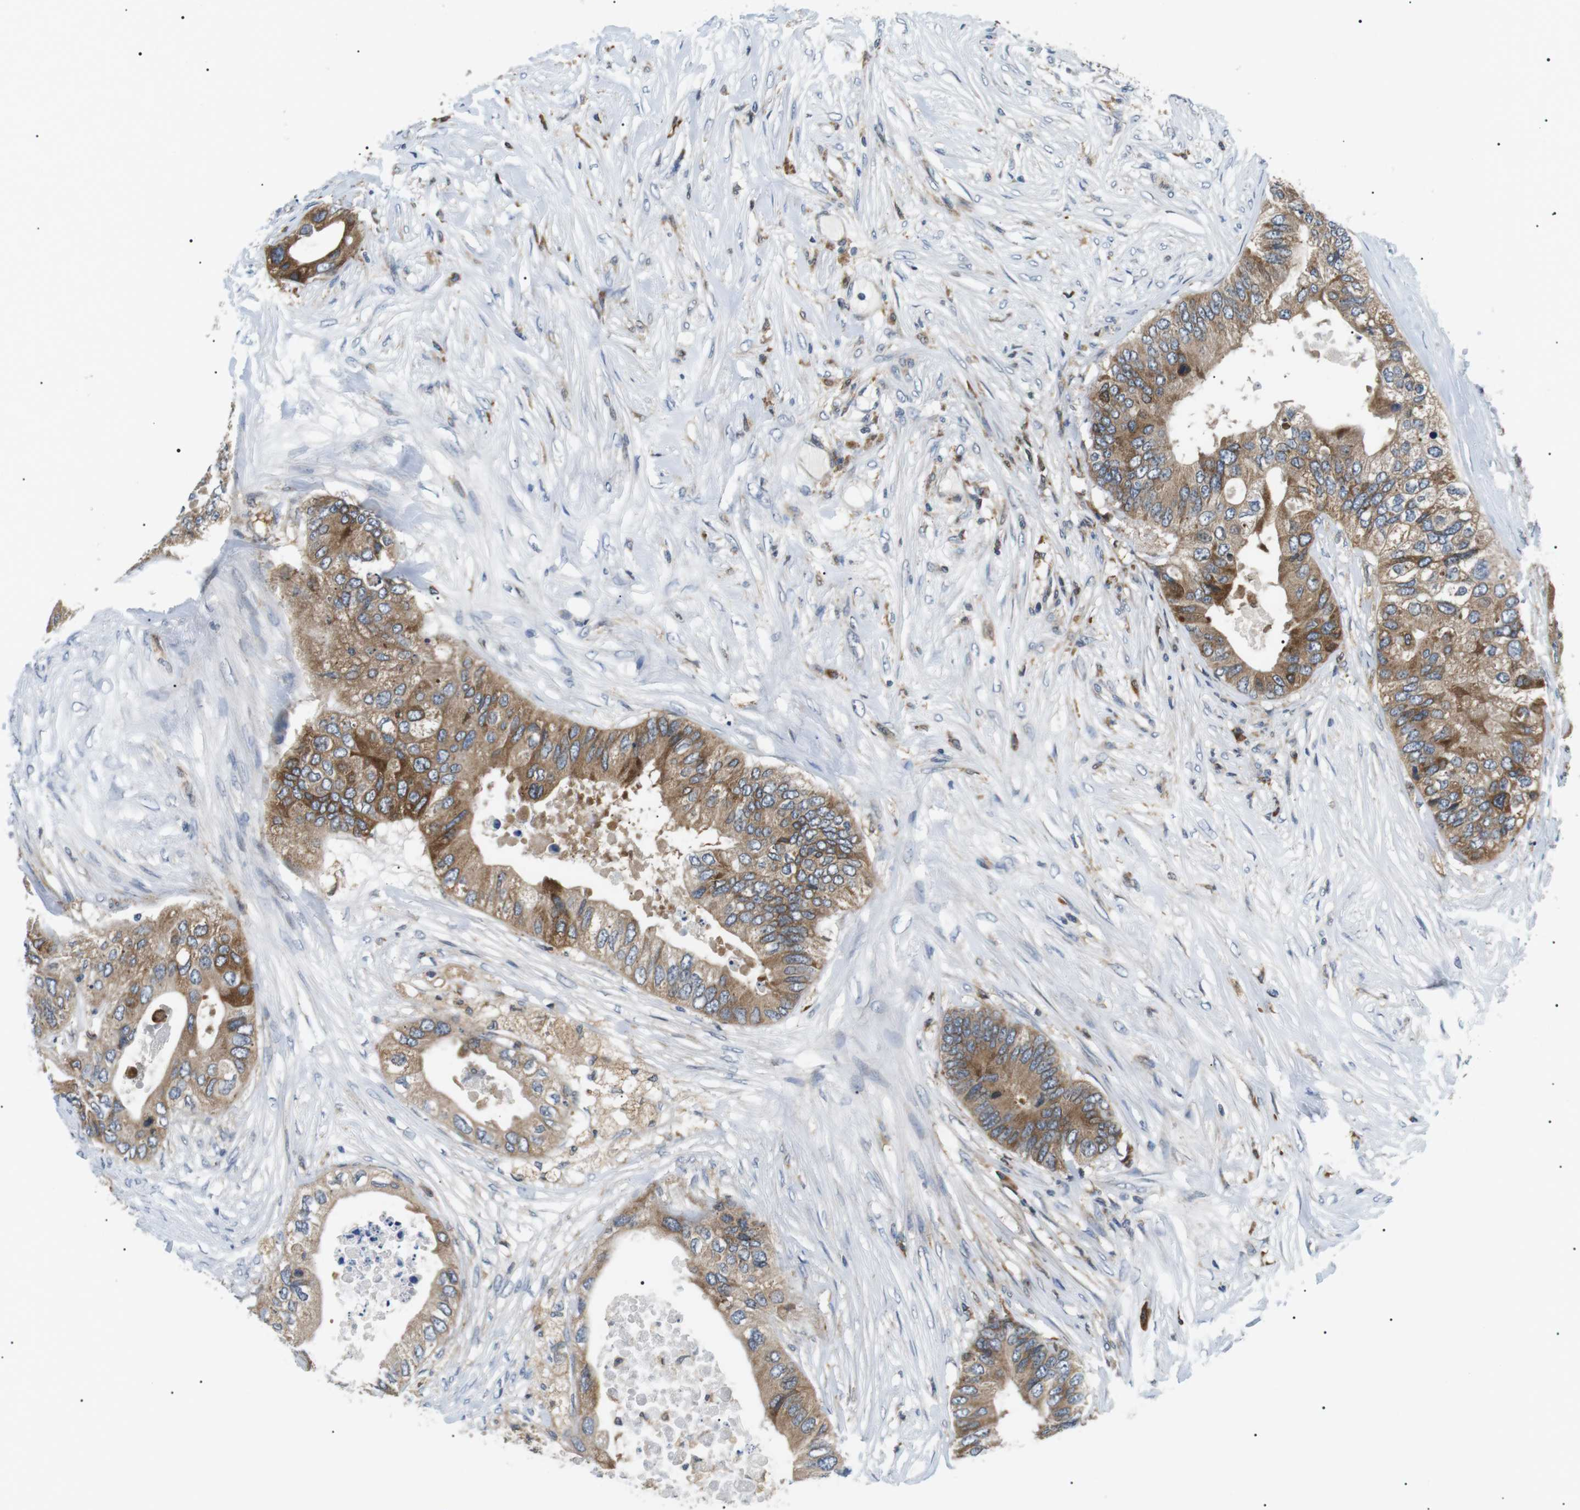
{"staining": {"intensity": "moderate", "quantity": ">75%", "location": "cytoplasmic/membranous"}, "tissue": "colorectal cancer", "cell_type": "Tumor cells", "image_type": "cancer", "snomed": [{"axis": "morphology", "description": "Adenocarcinoma, NOS"}, {"axis": "topography", "description": "Colon"}], "caption": "Immunohistochemistry photomicrograph of neoplastic tissue: colorectal cancer stained using immunohistochemistry (IHC) reveals medium levels of moderate protein expression localized specifically in the cytoplasmic/membranous of tumor cells, appearing as a cytoplasmic/membranous brown color.", "gene": "RAB9A", "patient": {"sex": "male", "age": 71}}